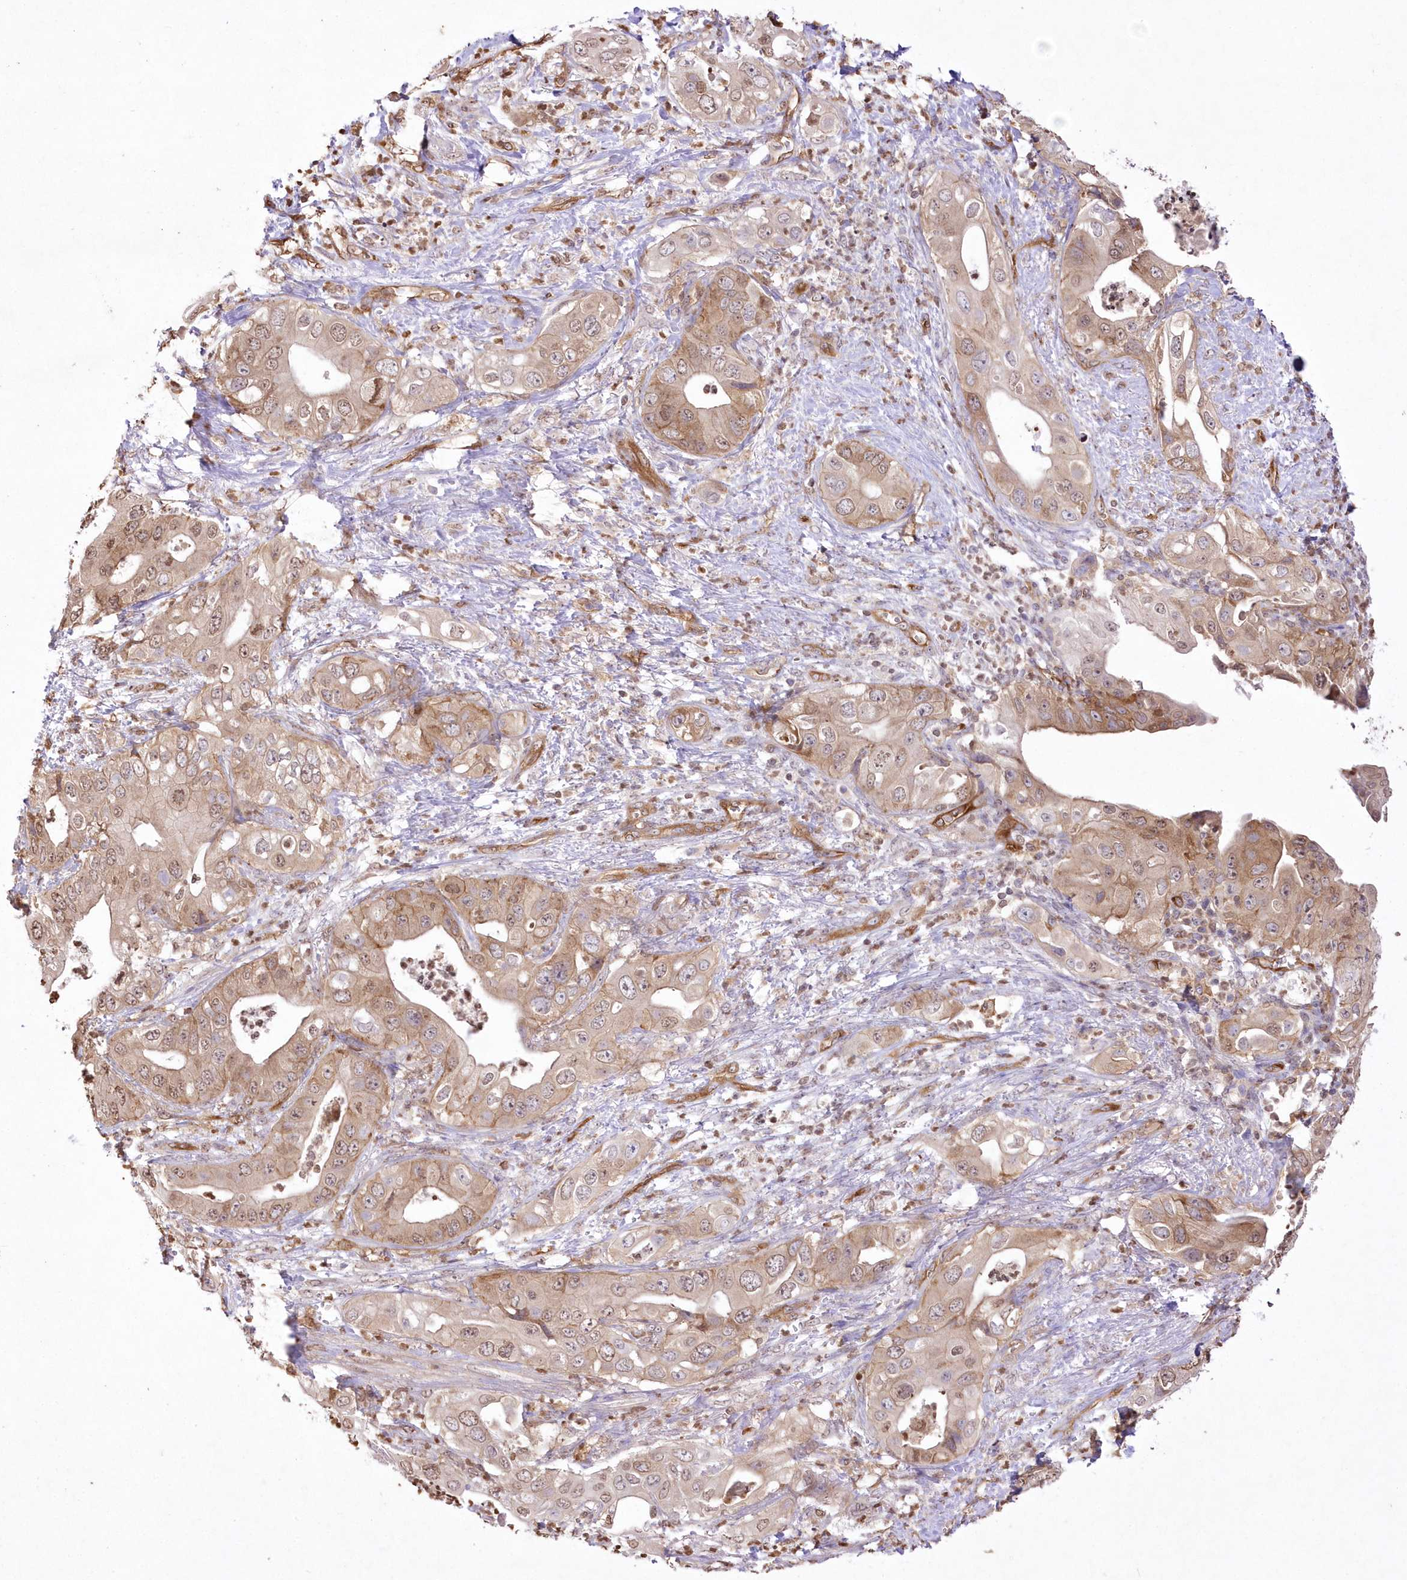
{"staining": {"intensity": "weak", "quantity": ">75%", "location": "cytoplasmic/membranous,nuclear"}, "tissue": "pancreatic cancer", "cell_type": "Tumor cells", "image_type": "cancer", "snomed": [{"axis": "morphology", "description": "Adenocarcinoma, NOS"}, {"axis": "topography", "description": "Pancreas"}], "caption": "Approximately >75% of tumor cells in human pancreatic adenocarcinoma display weak cytoplasmic/membranous and nuclear protein positivity as visualized by brown immunohistochemical staining.", "gene": "FCHO2", "patient": {"sex": "female", "age": 78}}